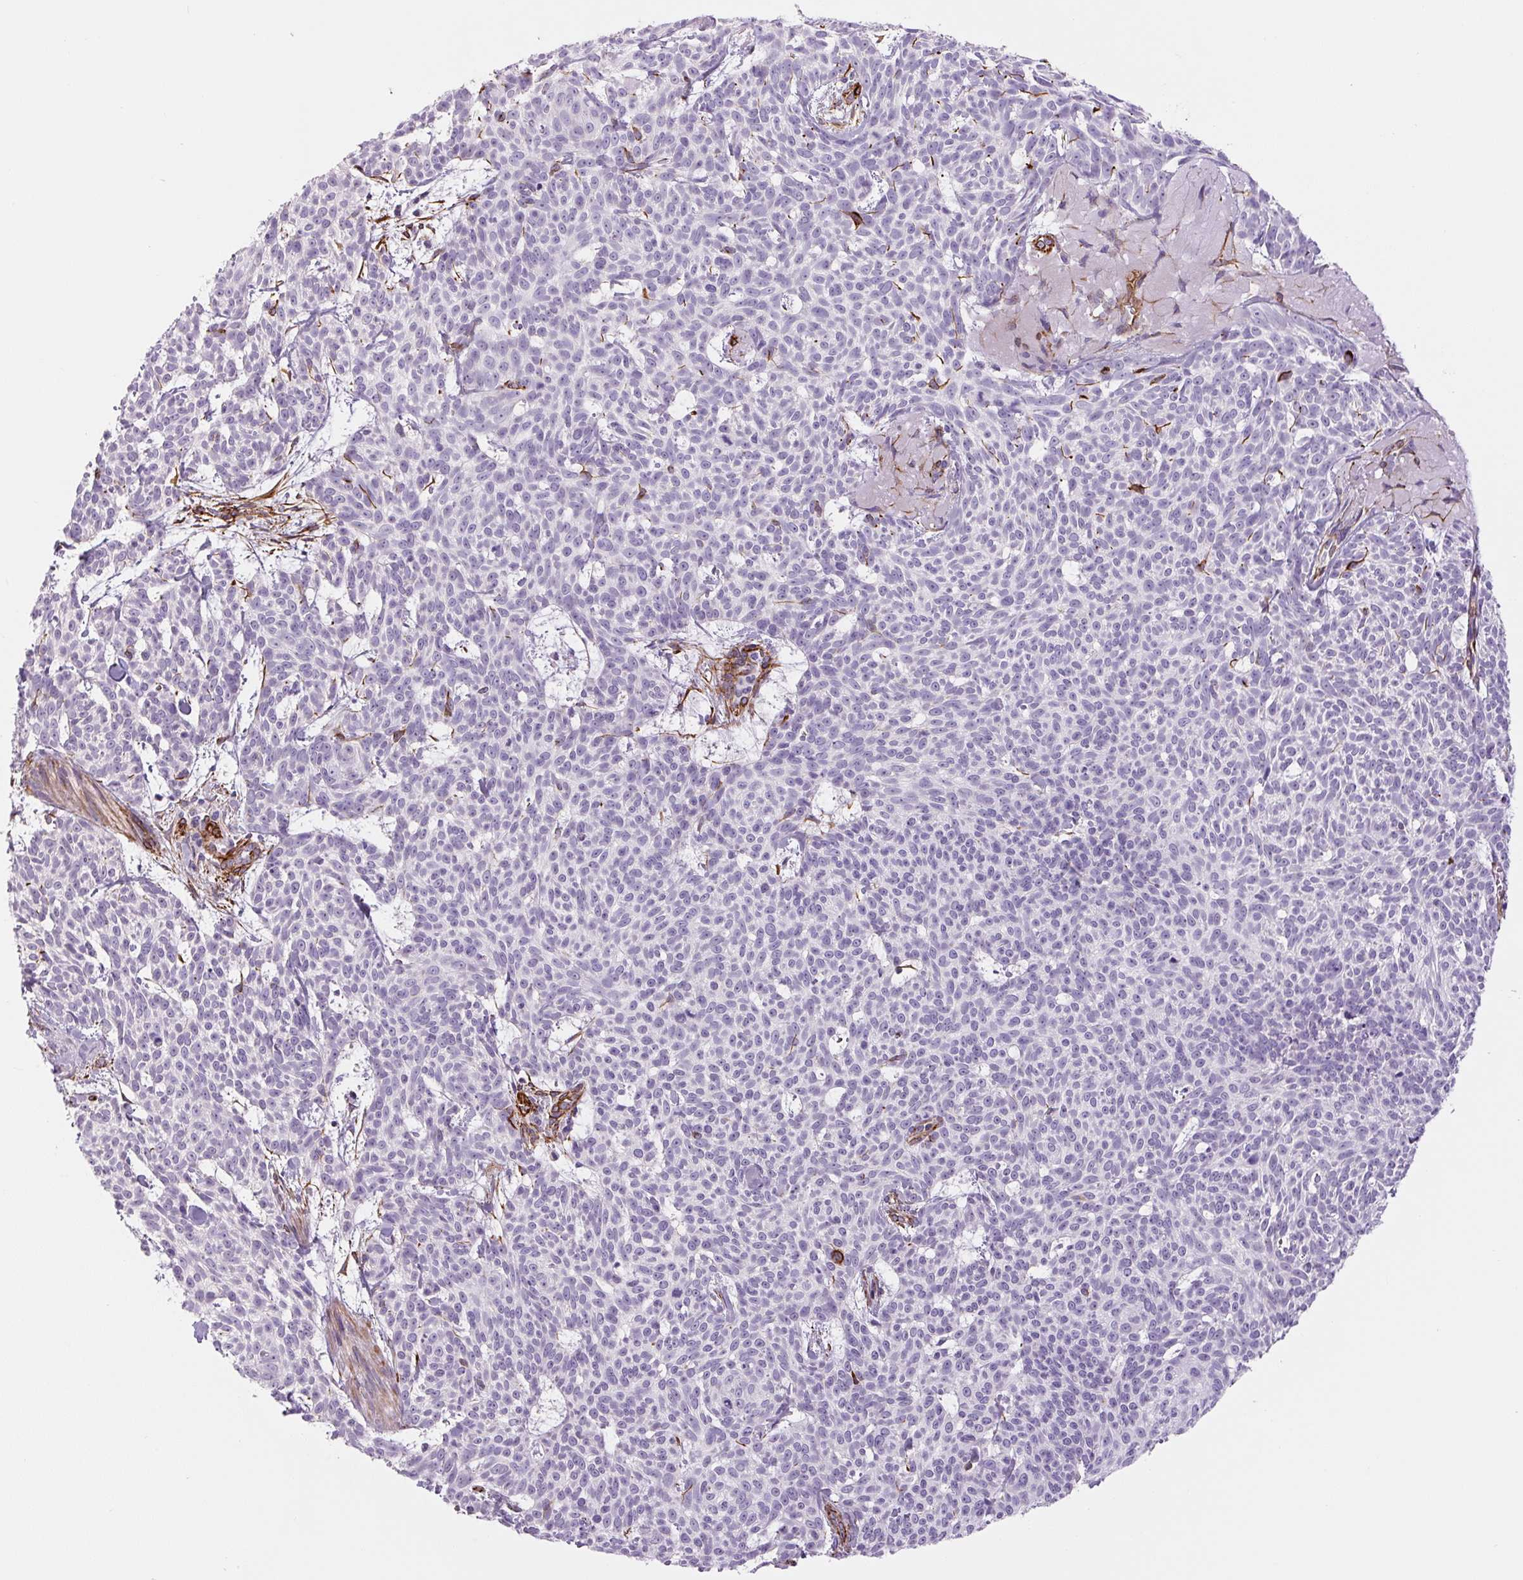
{"staining": {"intensity": "negative", "quantity": "none", "location": "none"}, "tissue": "skin cancer", "cell_type": "Tumor cells", "image_type": "cancer", "snomed": [{"axis": "morphology", "description": "Basal cell carcinoma"}, {"axis": "topography", "description": "Skin"}], "caption": "Photomicrograph shows no protein expression in tumor cells of basal cell carcinoma (skin) tissue. (DAB (3,3'-diaminobenzidine) immunohistochemistry visualized using brightfield microscopy, high magnification).", "gene": "NES", "patient": {"sex": "female", "age": 93}}